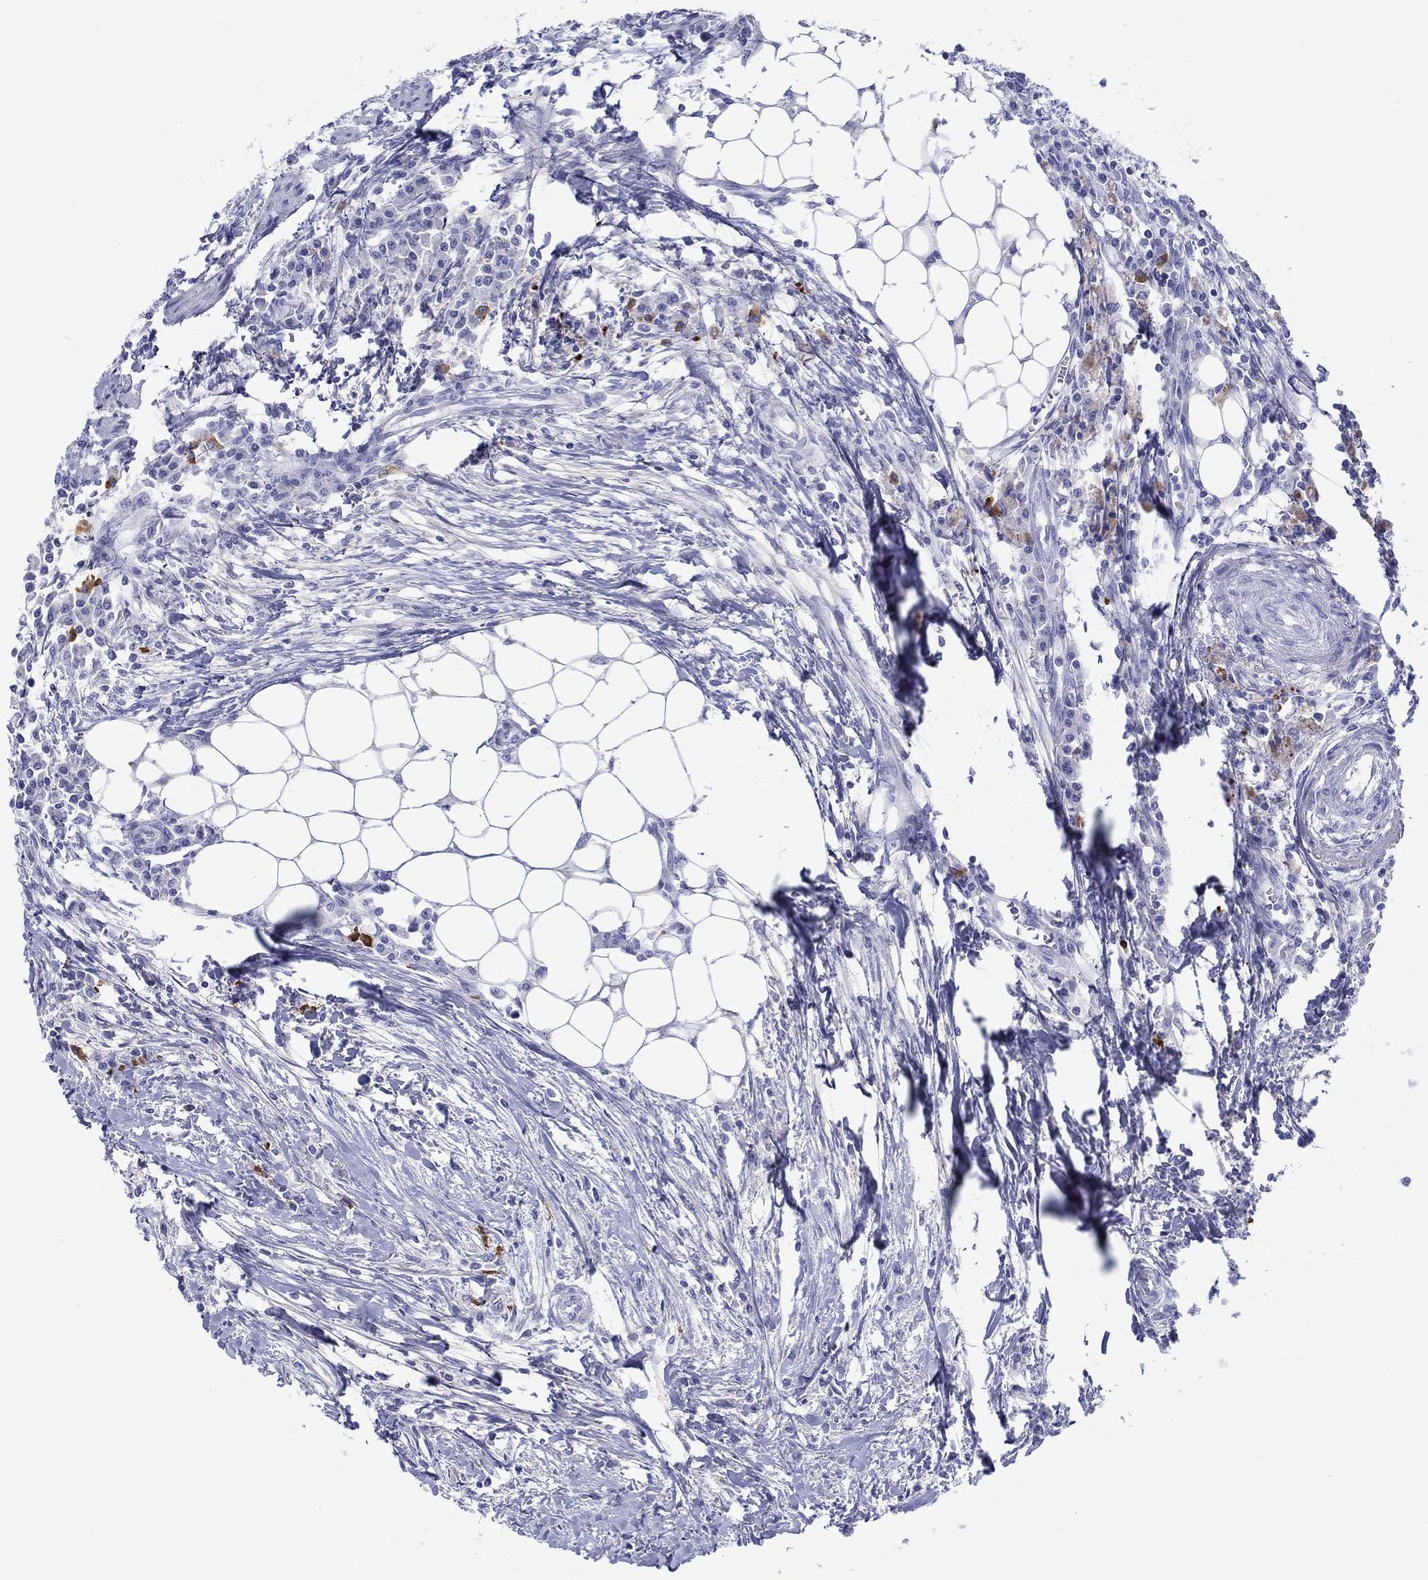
{"staining": {"intensity": "negative", "quantity": "none", "location": "none"}, "tissue": "colorectal cancer", "cell_type": "Tumor cells", "image_type": "cancer", "snomed": [{"axis": "morphology", "description": "Adenocarcinoma, NOS"}, {"axis": "topography", "description": "Colon"}], "caption": "Micrograph shows no significant protein staining in tumor cells of colorectal cancer (adenocarcinoma).", "gene": "HAPLN4", "patient": {"sex": "male", "age": 53}}